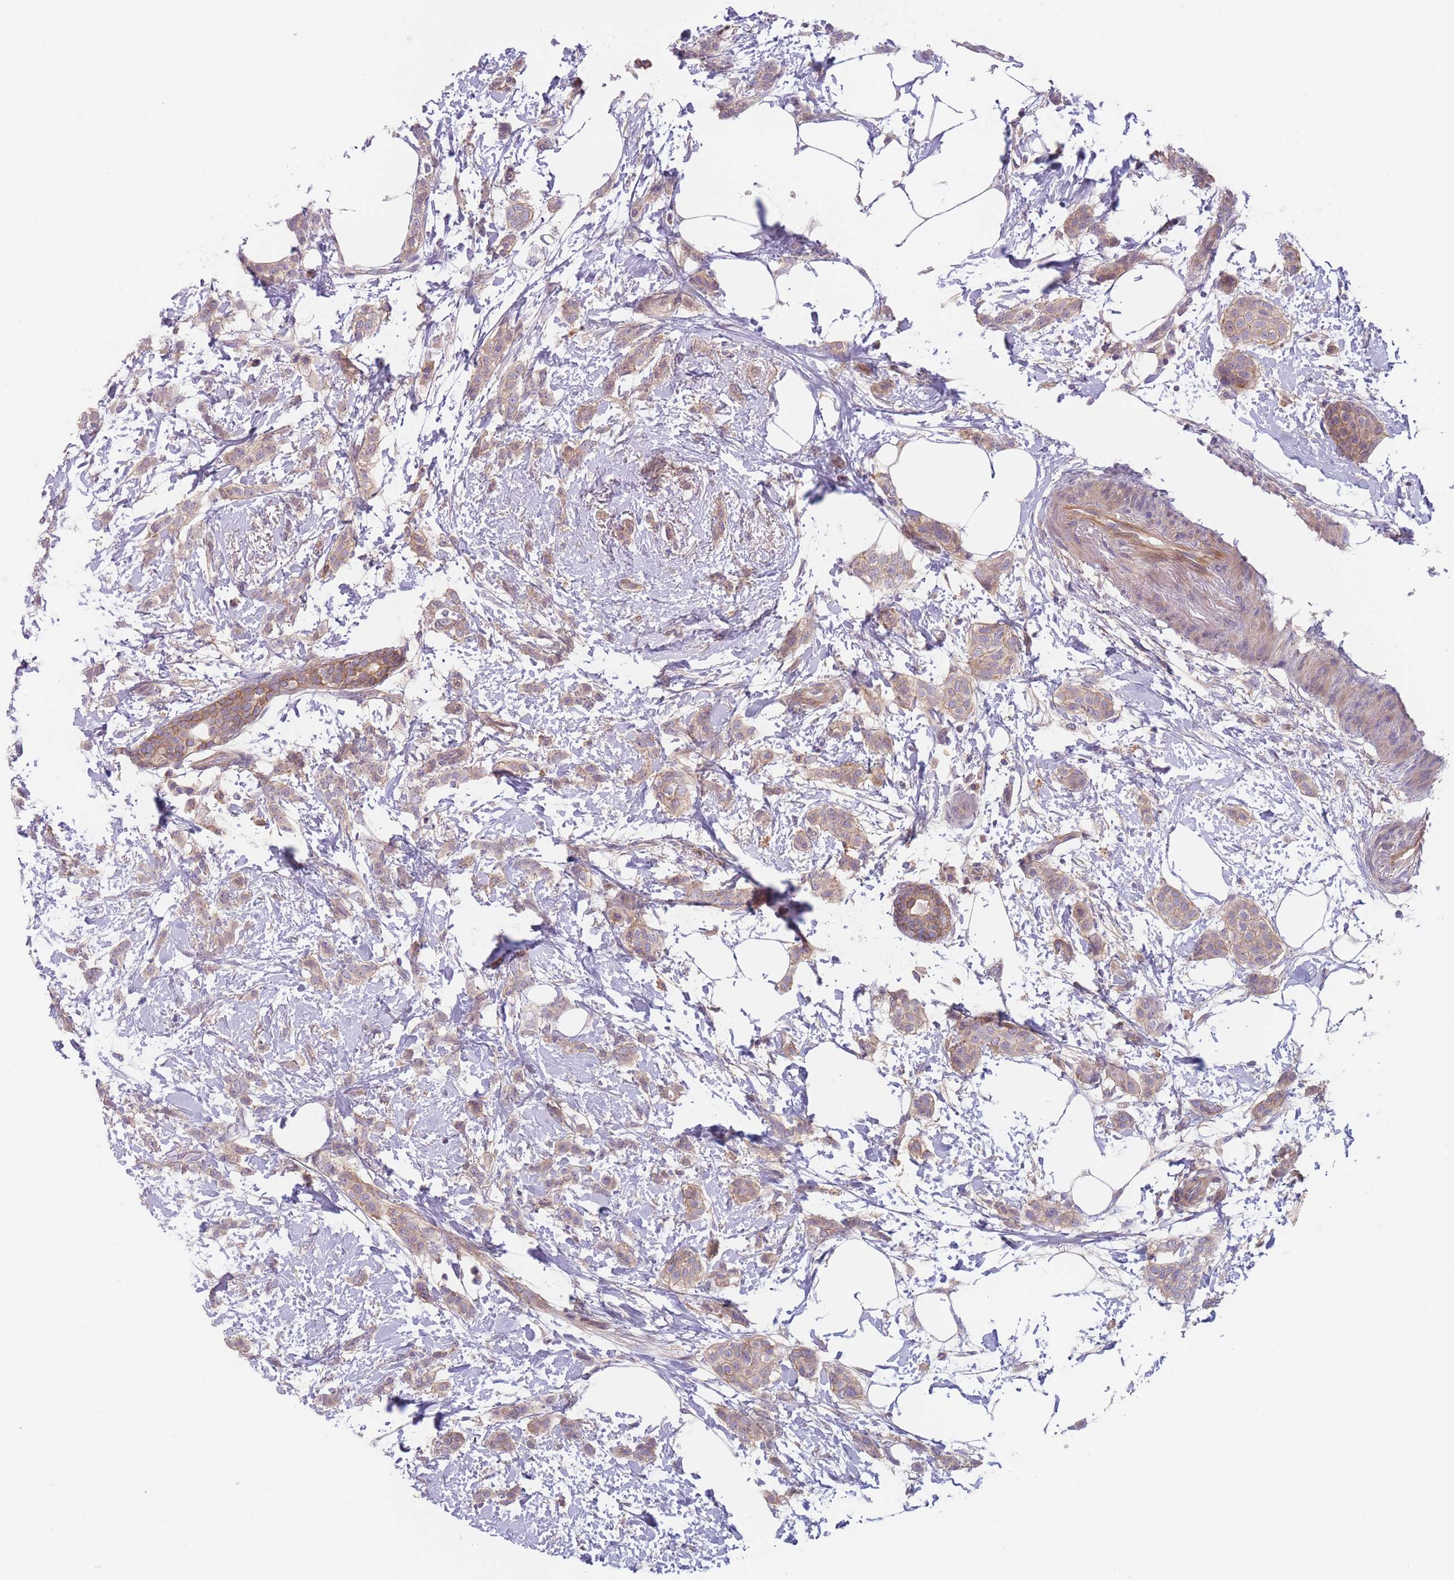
{"staining": {"intensity": "moderate", "quantity": ">75%", "location": "cytoplasmic/membranous"}, "tissue": "breast cancer", "cell_type": "Tumor cells", "image_type": "cancer", "snomed": [{"axis": "morphology", "description": "Duct carcinoma"}, {"axis": "topography", "description": "Breast"}], "caption": "Immunohistochemical staining of human intraductal carcinoma (breast) demonstrates moderate cytoplasmic/membranous protein staining in about >75% of tumor cells.", "gene": "WDR93", "patient": {"sex": "female", "age": 72}}